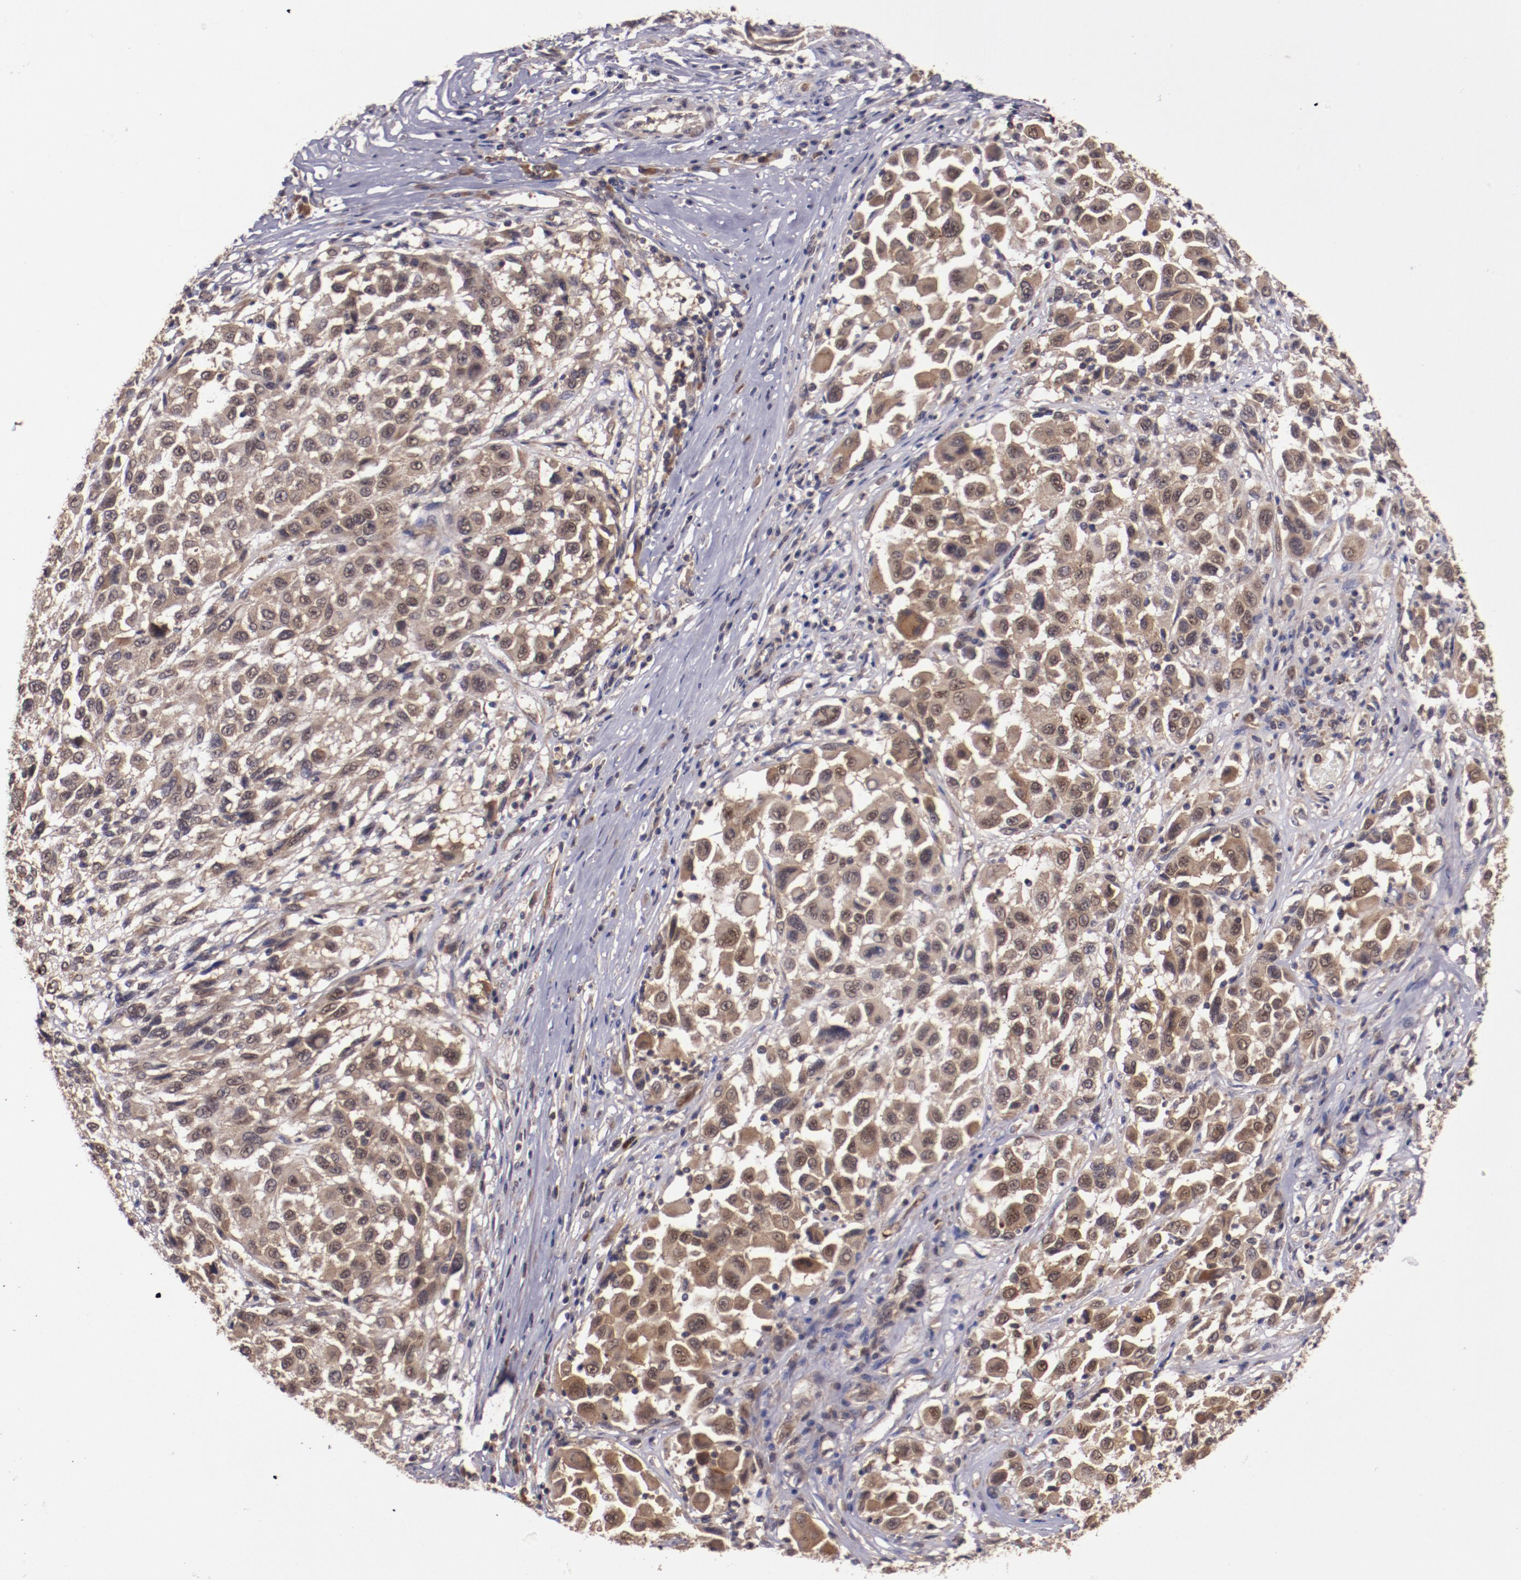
{"staining": {"intensity": "moderate", "quantity": ">75%", "location": "cytoplasmic/membranous,nuclear"}, "tissue": "melanoma", "cell_type": "Tumor cells", "image_type": "cancer", "snomed": [{"axis": "morphology", "description": "Malignant melanoma, Metastatic site"}, {"axis": "topography", "description": "Lymph node"}], "caption": "Melanoma tissue exhibits moderate cytoplasmic/membranous and nuclear positivity in about >75% of tumor cells, visualized by immunohistochemistry.", "gene": "FTSJ1", "patient": {"sex": "male", "age": 61}}